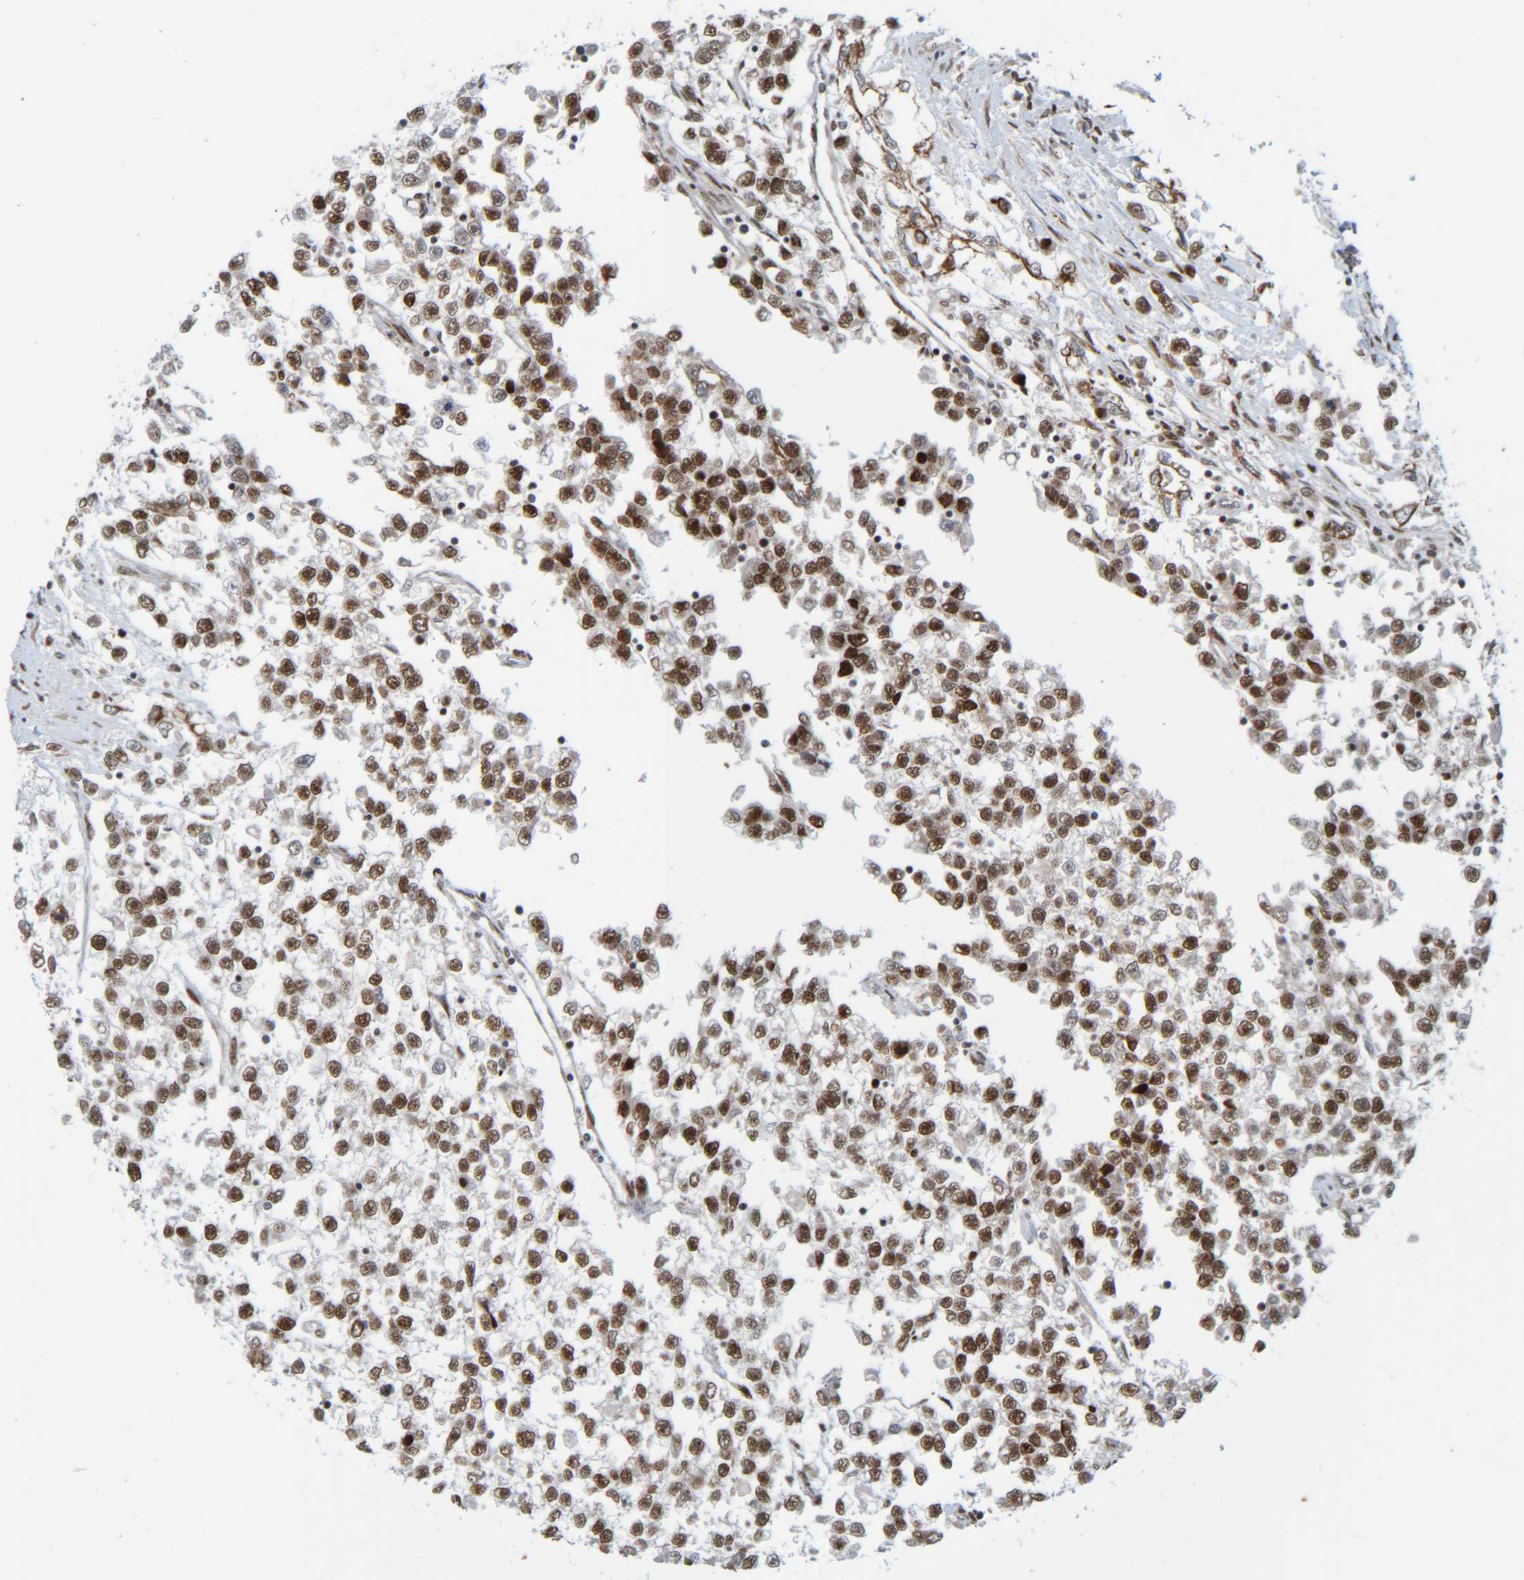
{"staining": {"intensity": "strong", "quantity": ">75%", "location": "nuclear"}, "tissue": "testis cancer", "cell_type": "Tumor cells", "image_type": "cancer", "snomed": [{"axis": "morphology", "description": "Seminoma, NOS"}, {"axis": "morphology", "description": "Carcinoma, Embryonal, NOS"}, {"axis": "topography", "description": "Testis"}], "caption": "Immunohistochemistry of testis cancer (embryonal carcinoma) demonstrates high levels of strong nuclear expression in approximately >75% of tumor cells.", "gene": "CCDC57", "patient": {"sex": "male", "age": 51}}